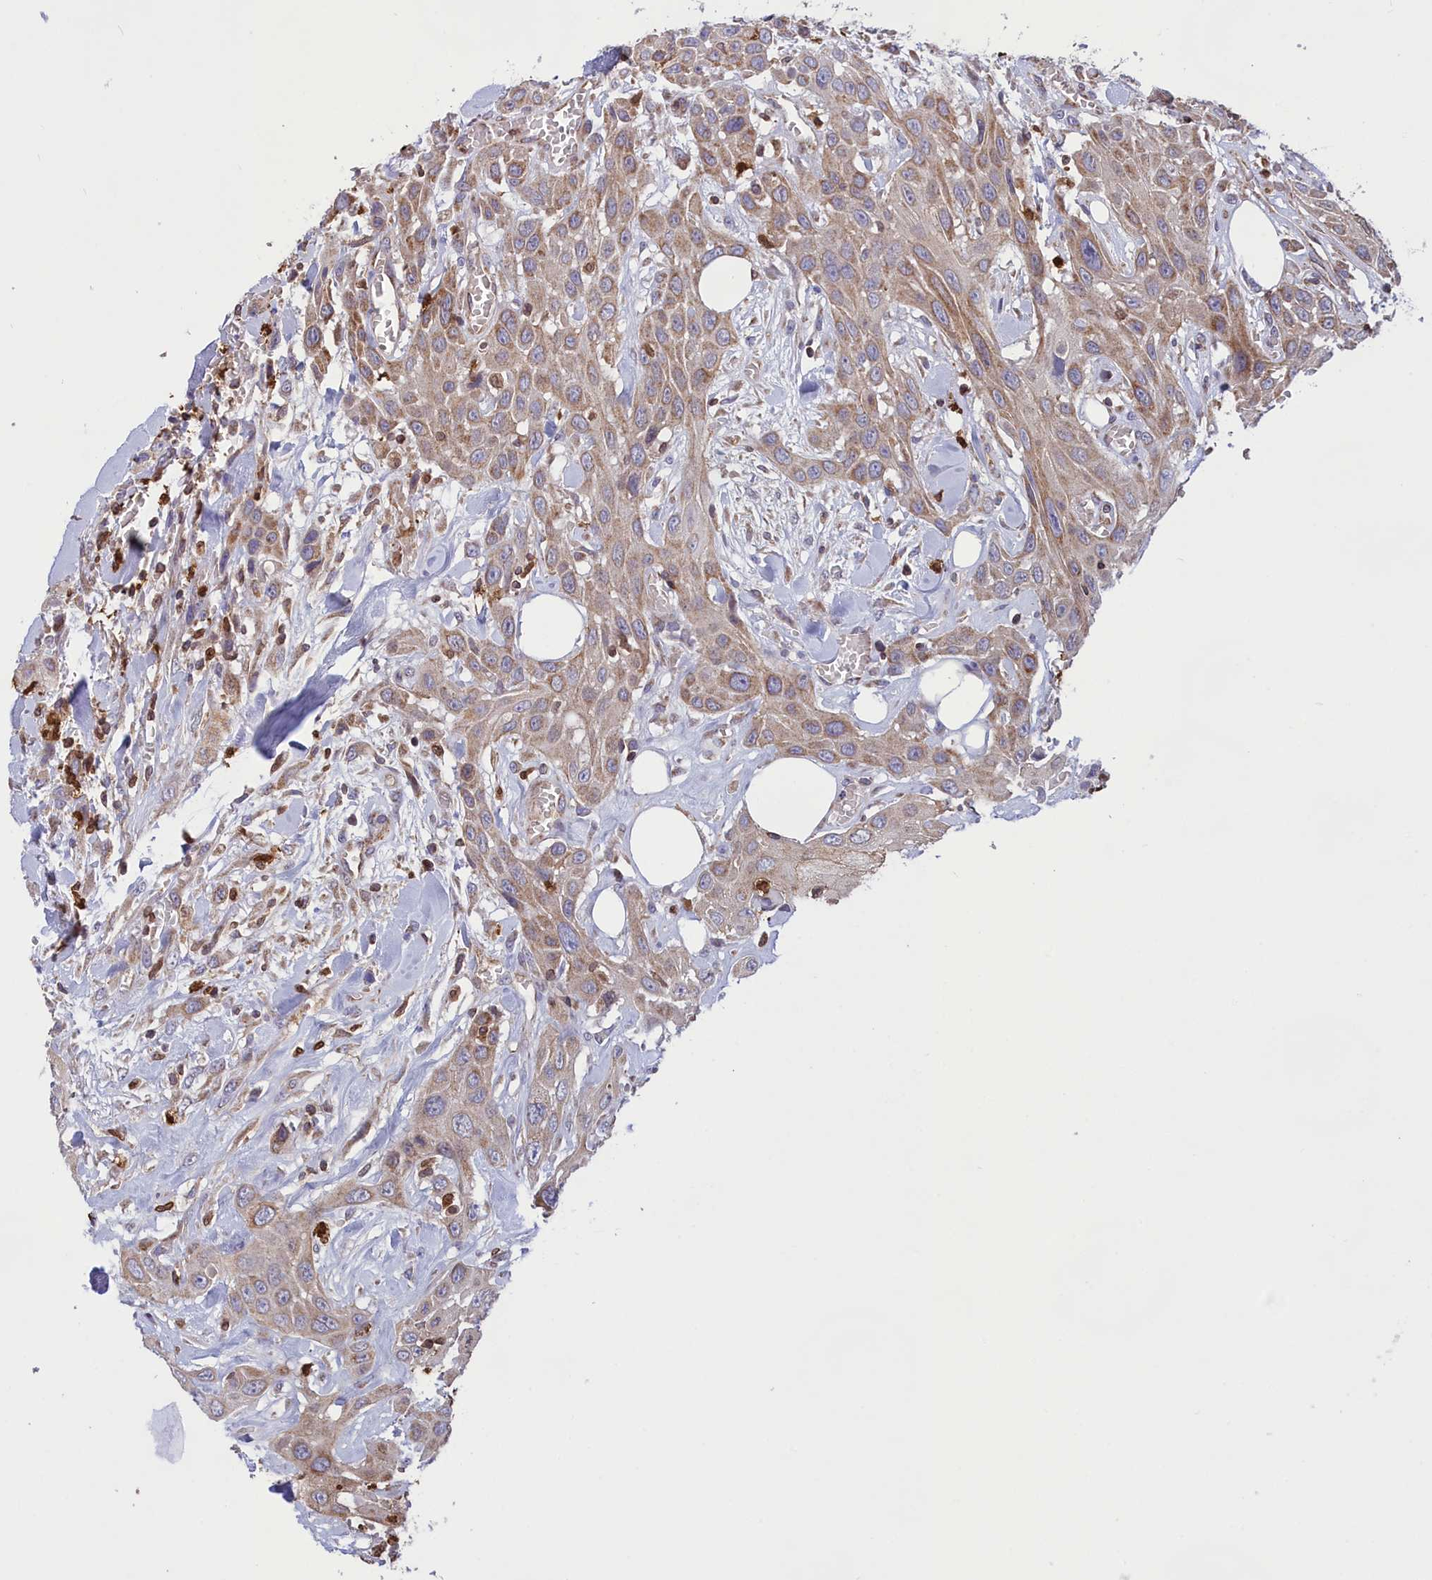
{"staining": {"intensity": "moderate", "quantity": ">75%", "location": "cytoplasmic/membranous"}, "tissue": "head and neck cancer", "cell_type": "Tumor cells", "image_type": "cancer", "snomed": [{"axis": "morphology", "description": "Squamous cell carcinoma, NOS"}, {"axis": "topography", "description": "Head-Neck"}], "caption": "There is medium levels of moderate cytoplasmic/membranous expression in tumor cells of head and neck cancer, as demonstrated by immunohistochemical staining (brown color).", "gene": "PKHD1L1", "patient": {"sex": "male", "age": 81}}